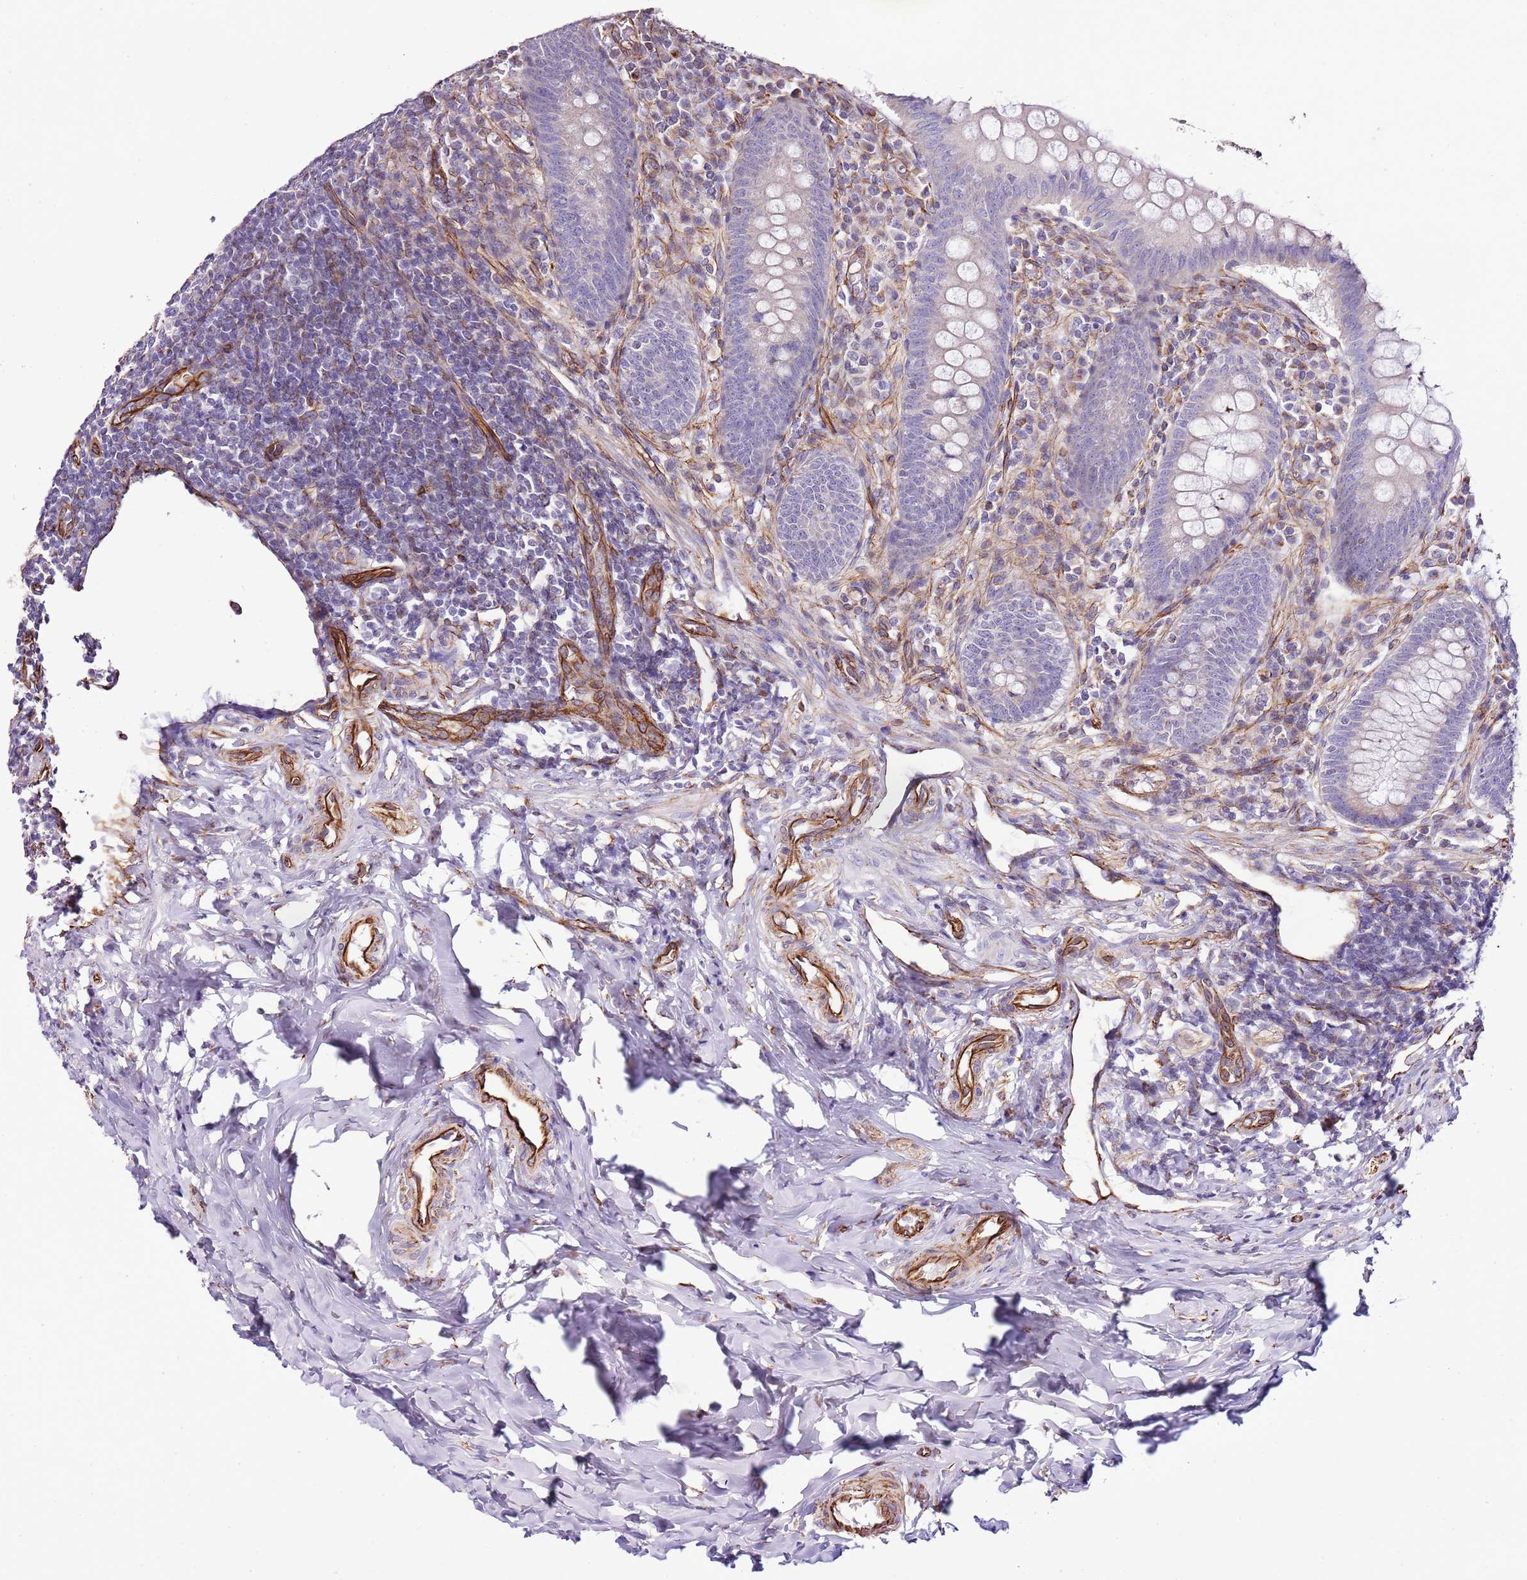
{"staining": {"intensity": "moderate", "quantity": "<25%", "location": "cytoplasmic/membranous"}, "tissue": "appendix", "cell_type": "Glandular cells", "image_type": "normal", "snomed": [{"axis": "morphology", "description": "Normal tissue, NOS"}, {"axis": "topography", "description": "Appendix"}], "caption": "Glandular cells show moderate cytoplasmic/membranous expression in about <25% of cells in benign appendix. The staining was performed using DAB (3,3'-diaminobenzidine), with brown indicating positive protein expression. Nuclei are stained blue with hematoxylin.", "gene": "ZNF786", "patient": {"sex": "female", "age": 33}}